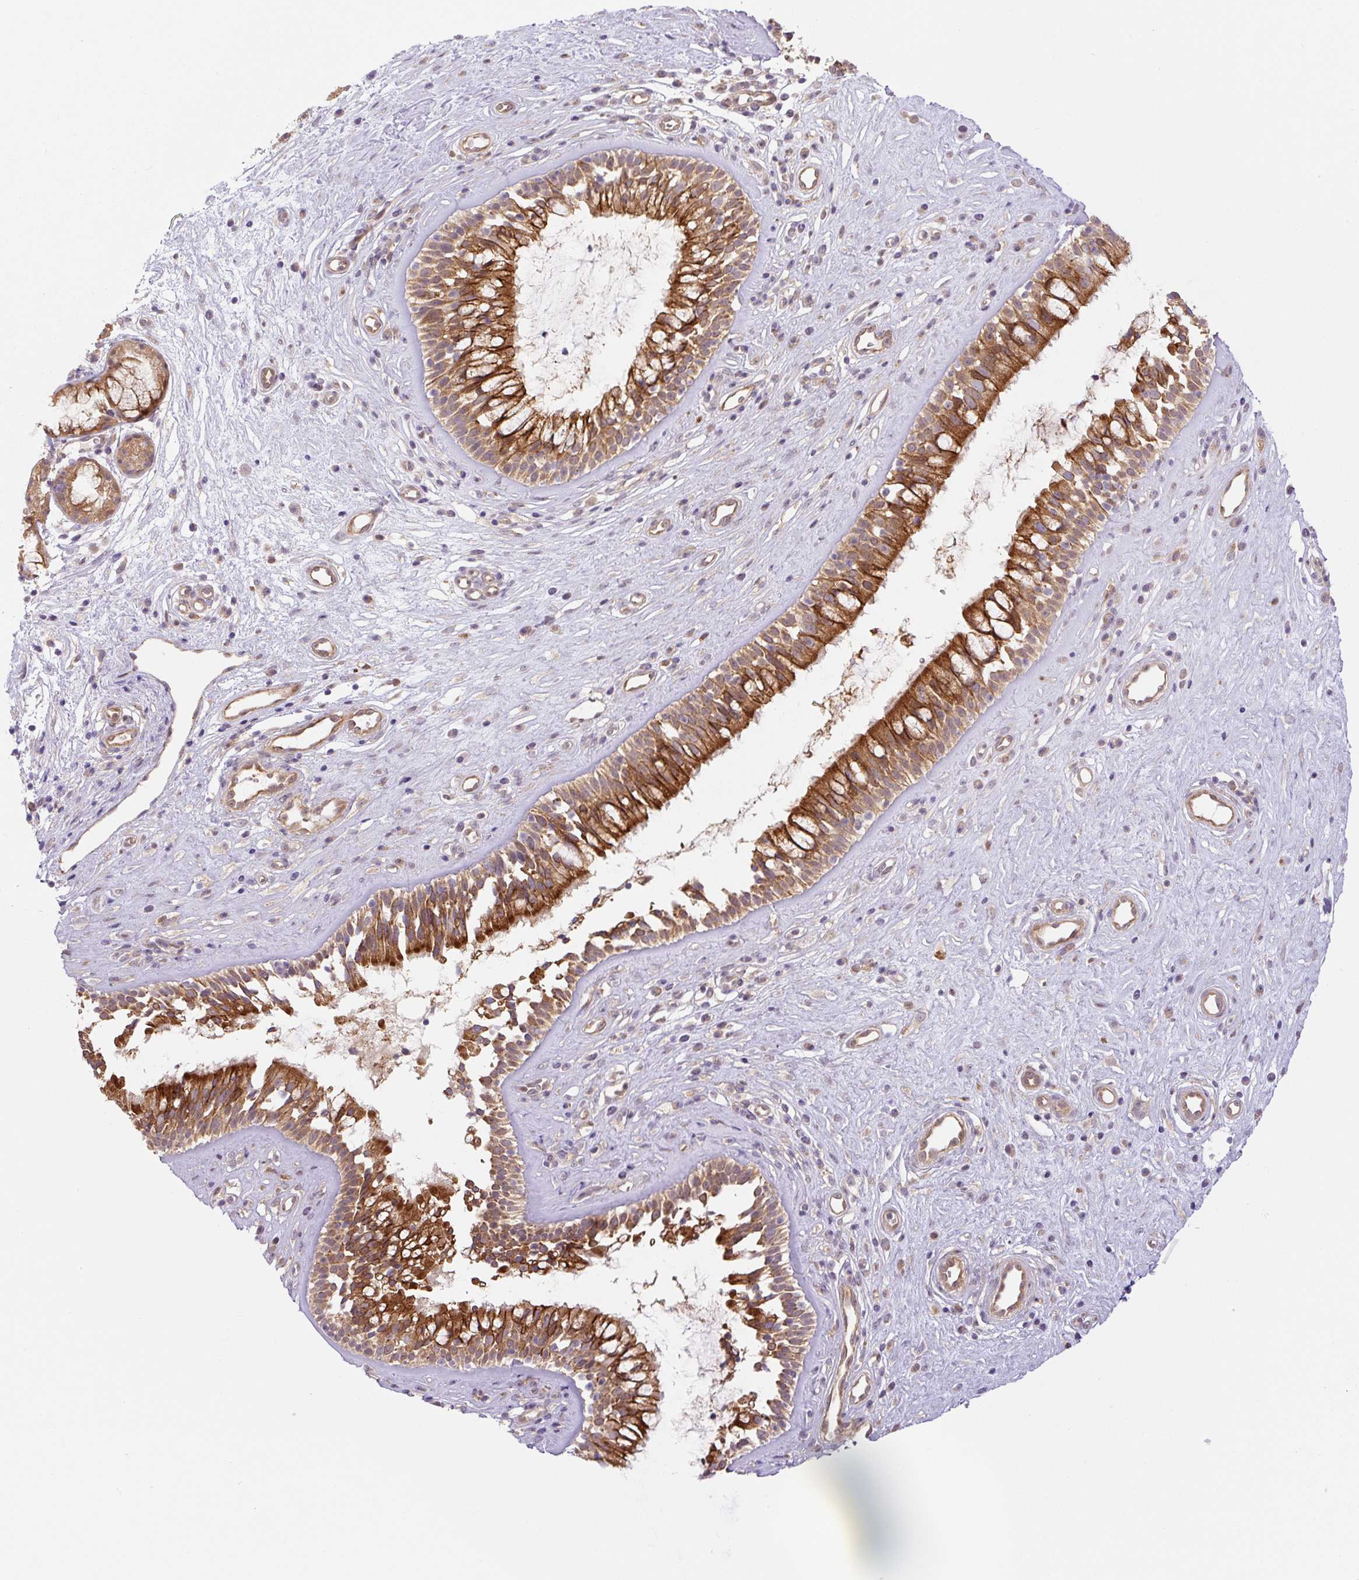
{"staining": {"intensity": "strong", "quantity": "25%-75%", "location": "cytoplasmic/membranous"}, "tissue": "nasopharynx", "cell_type": "Respiratory epithelial cells", "image_type": "normal", "snomed": [{"axis": "morphology", "description": "Normal tissue, NOS"}, {"axis": "topography", "description": "Nasopharynx"}], "caption": "This is a micrograph of IHC staining of benign nasopharynx, which shows strong positivity in the cytoplasmic/membranous of respiratory epithelial cells.", "gene": "ZSWIM7", "patient": {"sex": "male", "age": 32}}